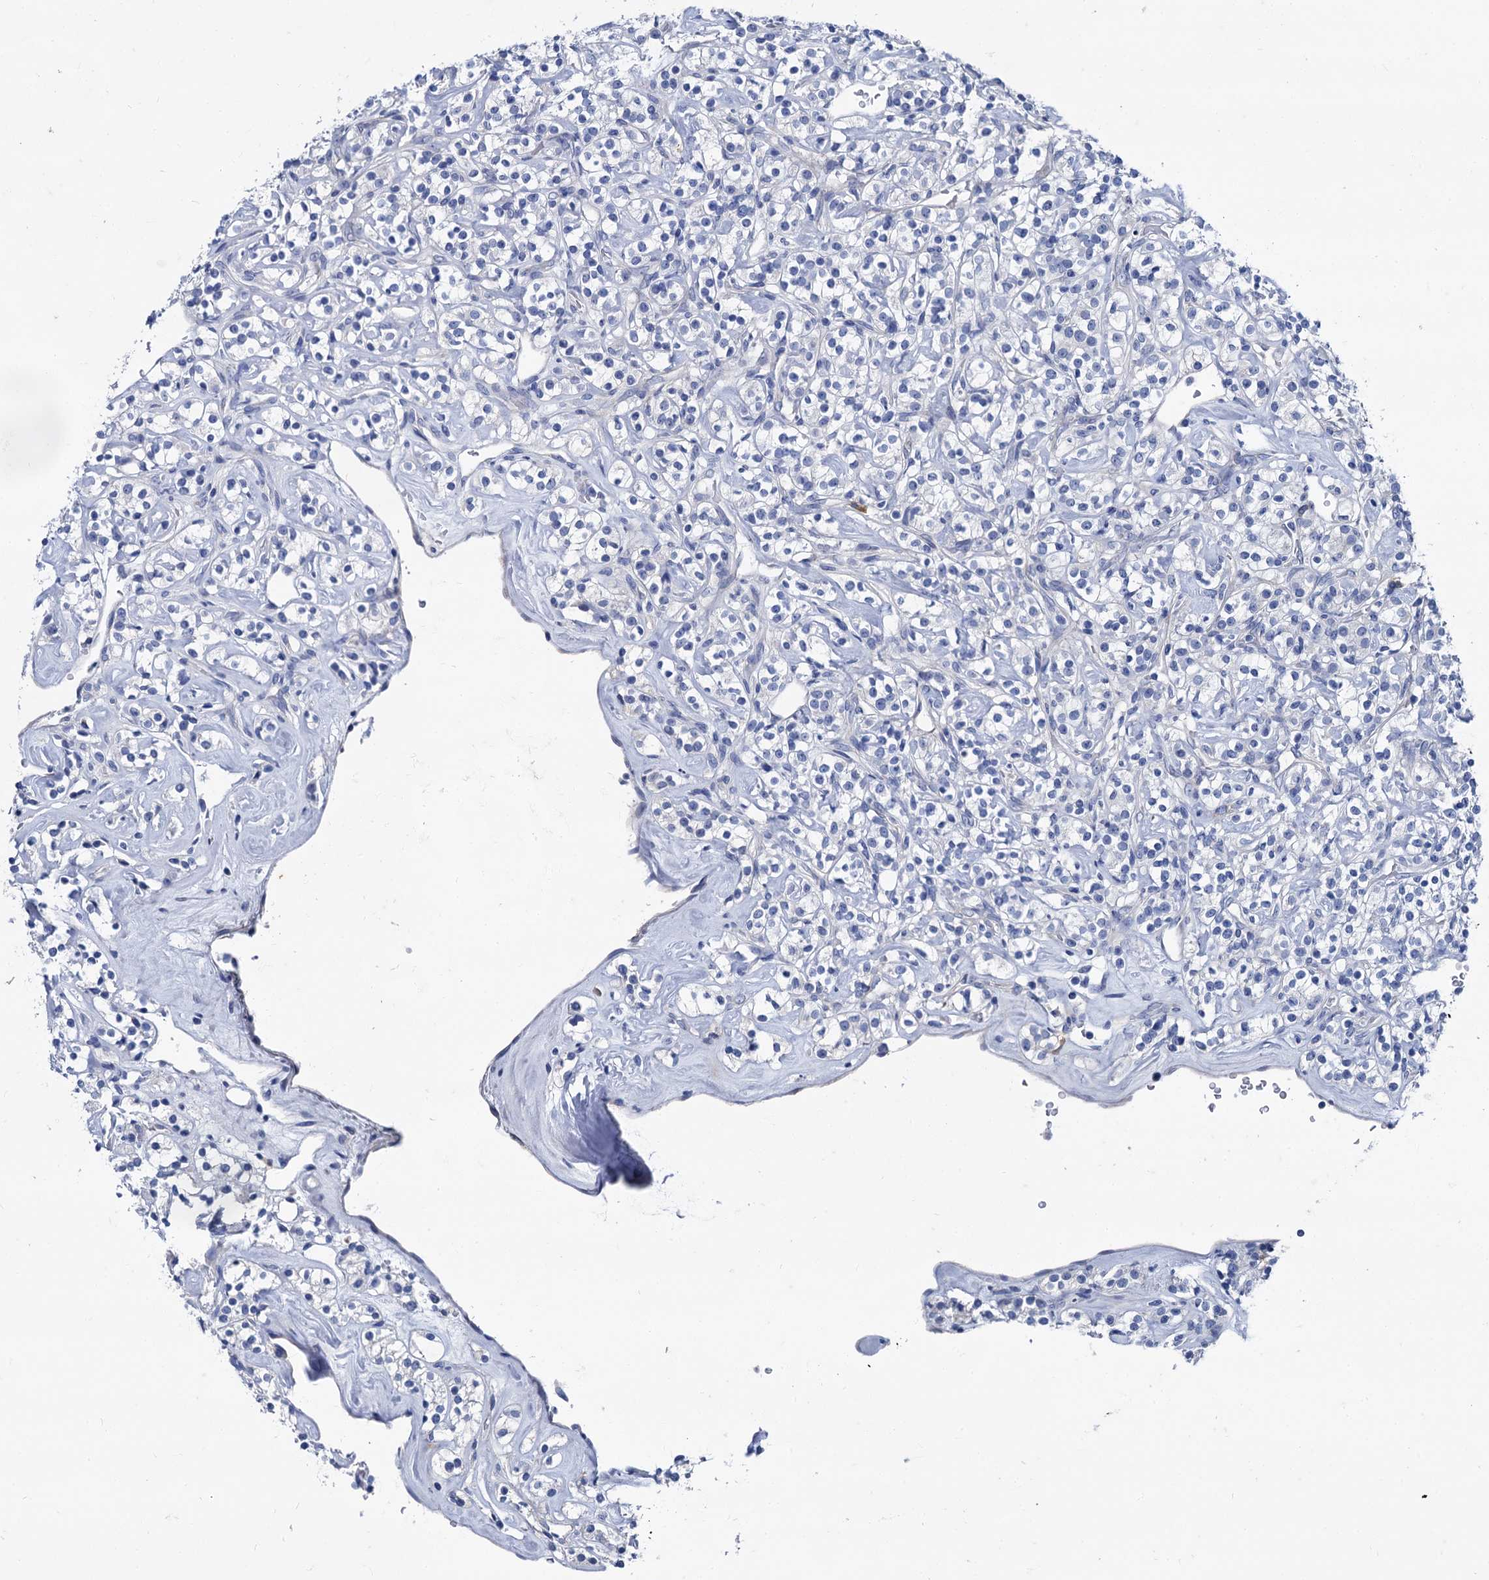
{"staining": {"intensity": "negative", "quantity": "none", "location": "none"}, "tissue": "renal cancer", "cell_type": "Tumor cells", "image_type": "cancer", "snomed": [{"axis": "morphology", "description": "Adenocarcinoma, NOS"}, {"axis": "topography", "description": "Kidney"}], "caption": "Human renal cancer stained for a protein using immunohistochemistry (IHC) reveals no staining in tumor cells.", "gene": "FOXR2", "patient": {"sex": "male", "age": 77}}